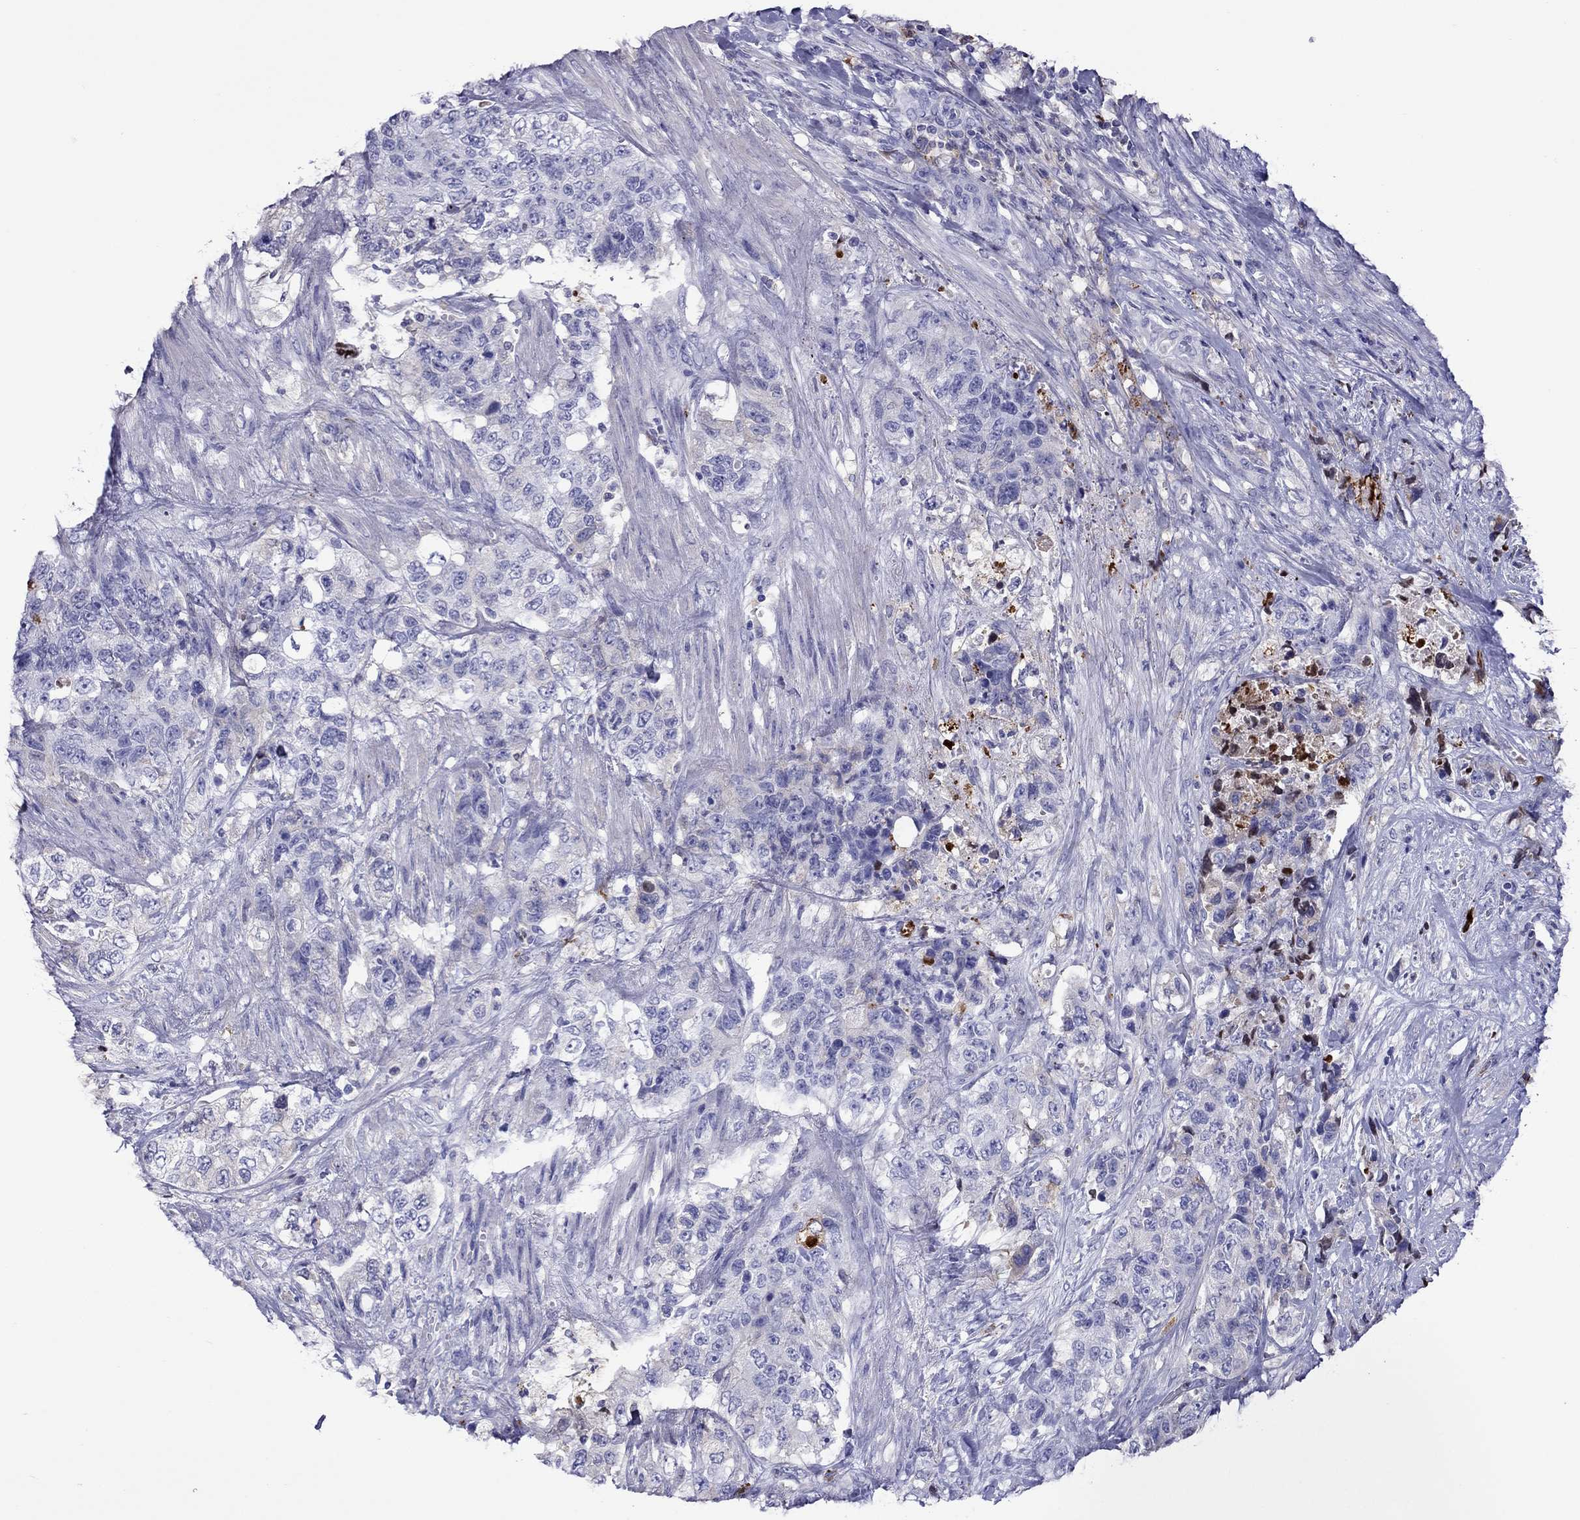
{"staining": {"intensity": "negative", "quantity": "none", "location": "none"}, "tissue": "urothelial cancer", "cell_type": "Tumor cells", "image_type": "cancer", "snomed": [{"axis": "morphology", "description": "Urothelial carcinoma, High grade"}, {"axis": "topography", "description": "Urinary bladder"}], "caption": "High-grade urothelial carcinoma stained for a protein using IHC displays no staining tumor cells.", "gene": "SERPINA3", "patient": {"sex": "female", "age": 78}}